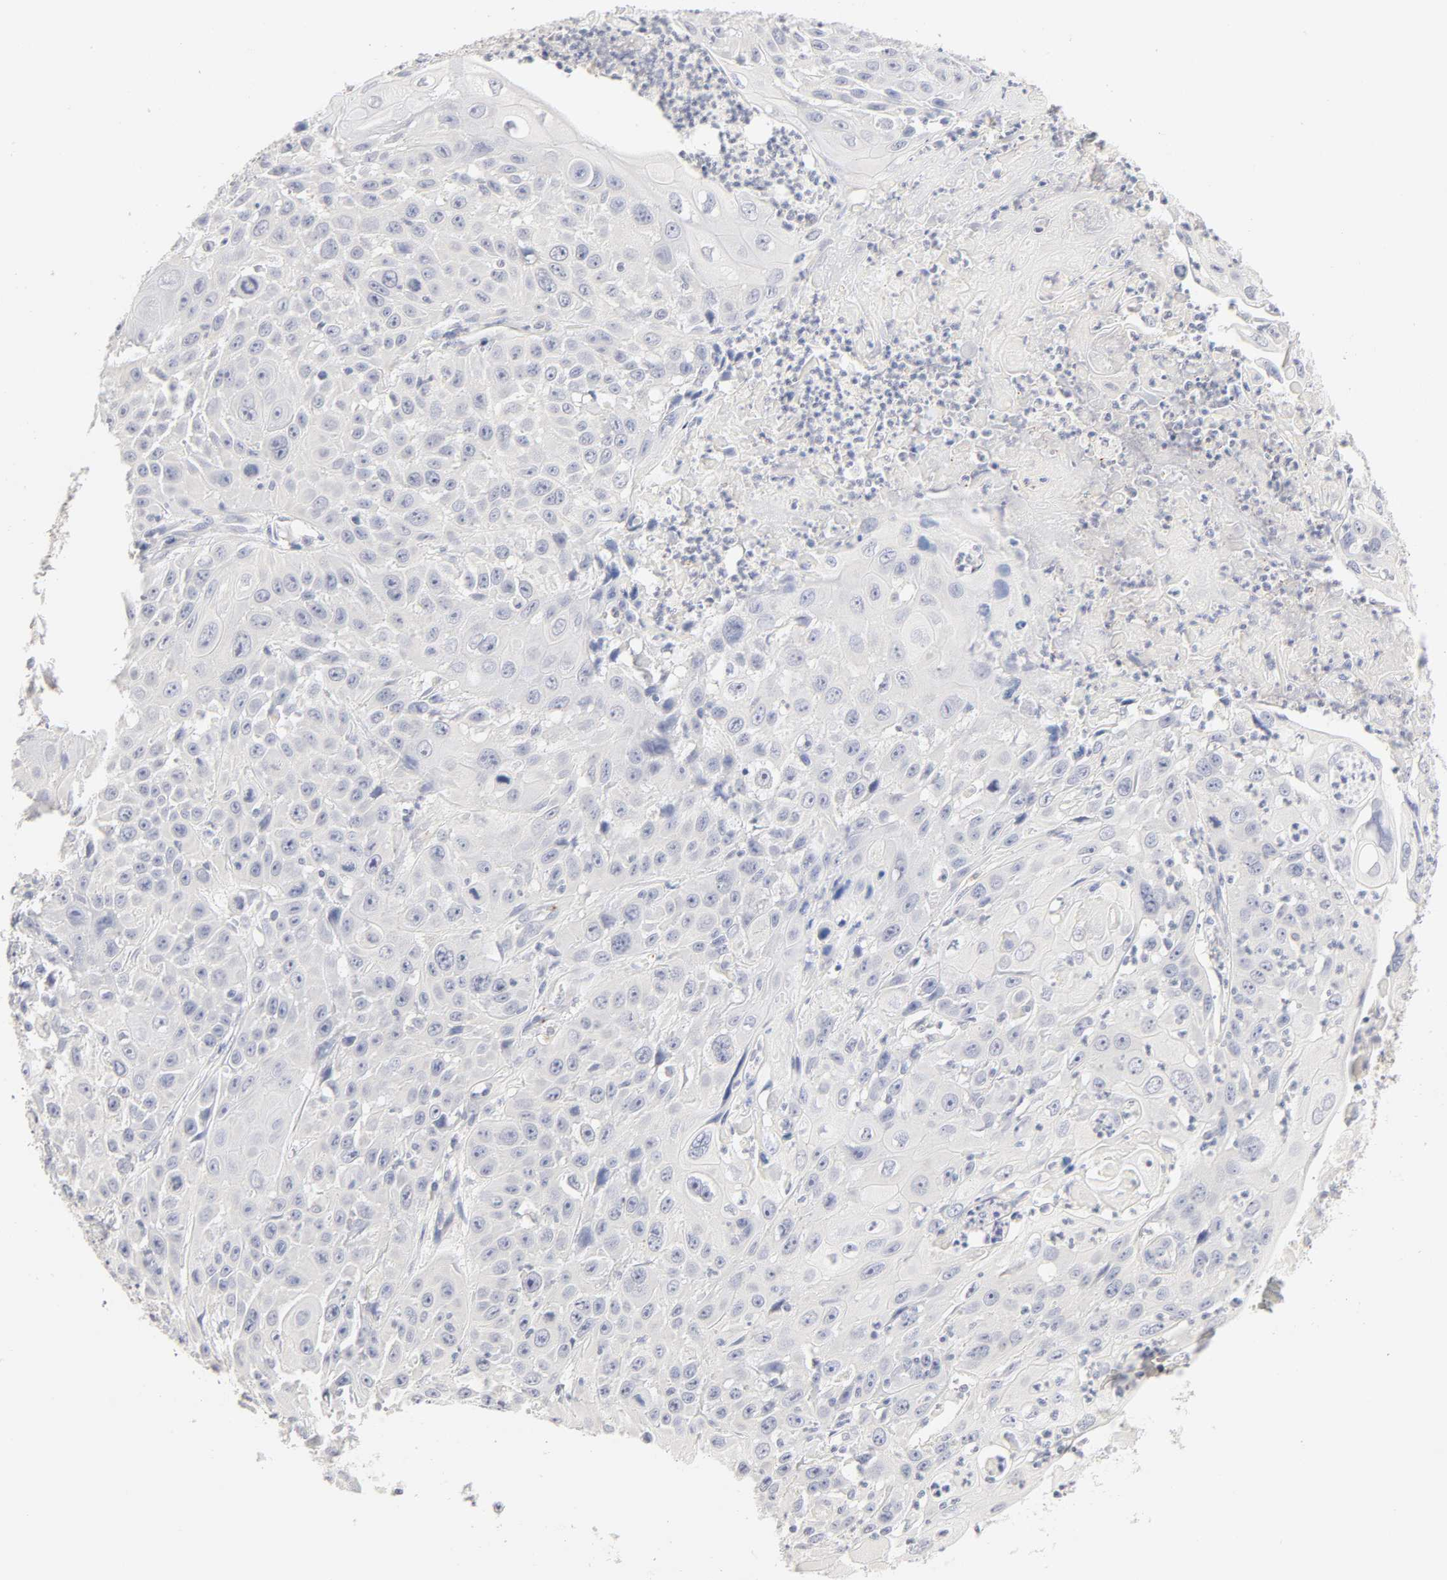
{"staining": {"intensity": "negative", "quantity": "none", "location": "none"}, "tissue": "cervical cancer", "cell_type": "Tumor cells", "image_type": "cancer", "snomed": [{"axis": "morphology", "description": "Squamous cell carcinoma, NOS"}, {"axis": "topography", "description": "Cervix"}], "caption": "Immunohistochemical staining of human squamous cell carcinoma (cervical) exhibits no significant expression in tumor cells.", "gene": "CYP4B1", "patient": {"sex": "female", "age": 39}}